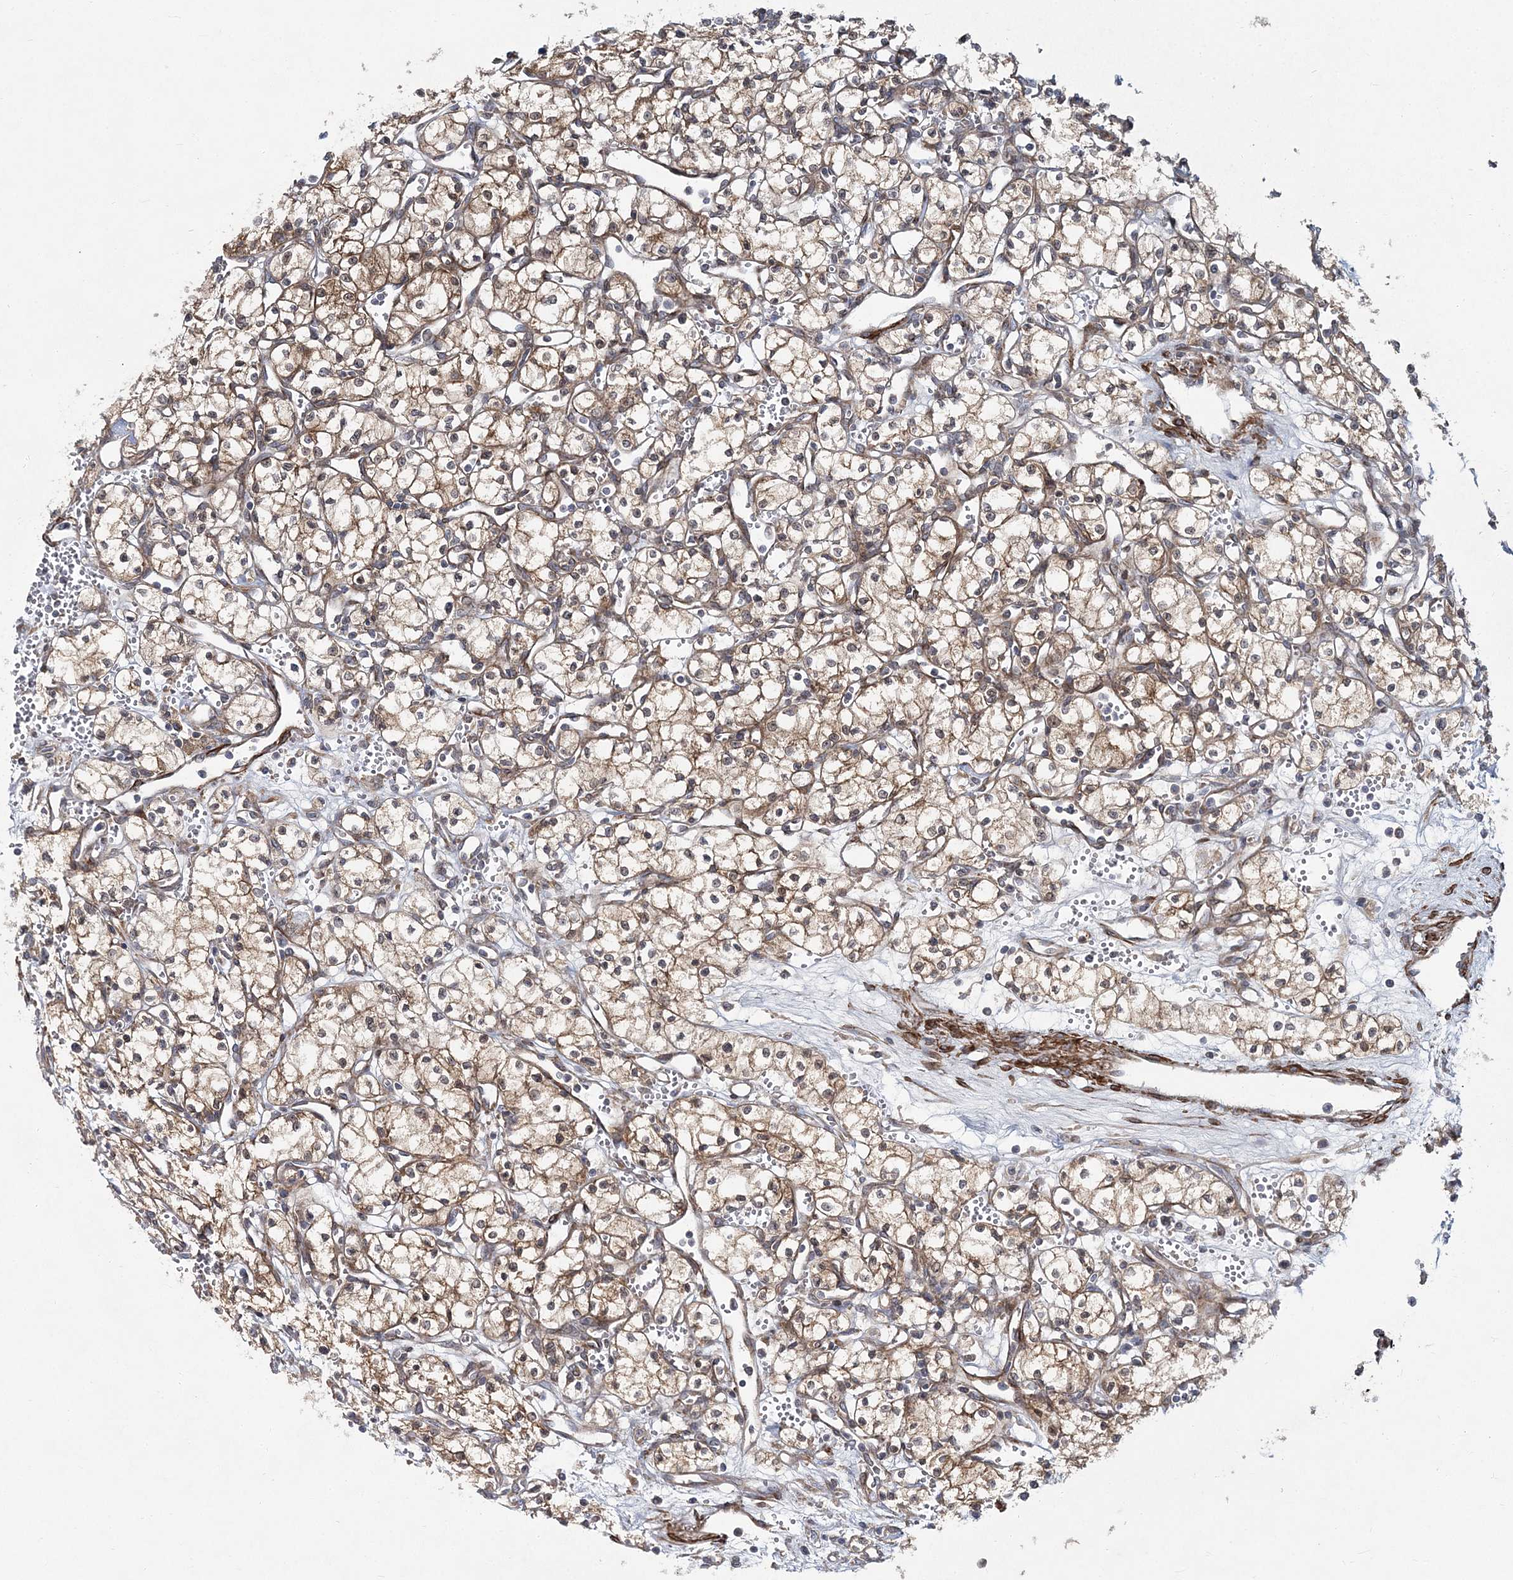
{"staining": {"intensity": "weak", "quantity": "25%-75%", "location": "cytoplasmic/membranous"}, "tissue": "renal cancer", "cell_type": "Tumor cells", "image_type": "cancer", "snomed": [{"axis": "morphology", "description": "Adenocarcinoma, NOS"}, {"axis": "topography", "description": "Kidney"}], "caption": "Renal adenocarcinoma stained with a brown dye exhibits weak cytoplasmic/membranous positive positivity in about 25%-75% of tumor cells.", "gene": "NBAS", "patient": {"sex": "male", "age": 59}}